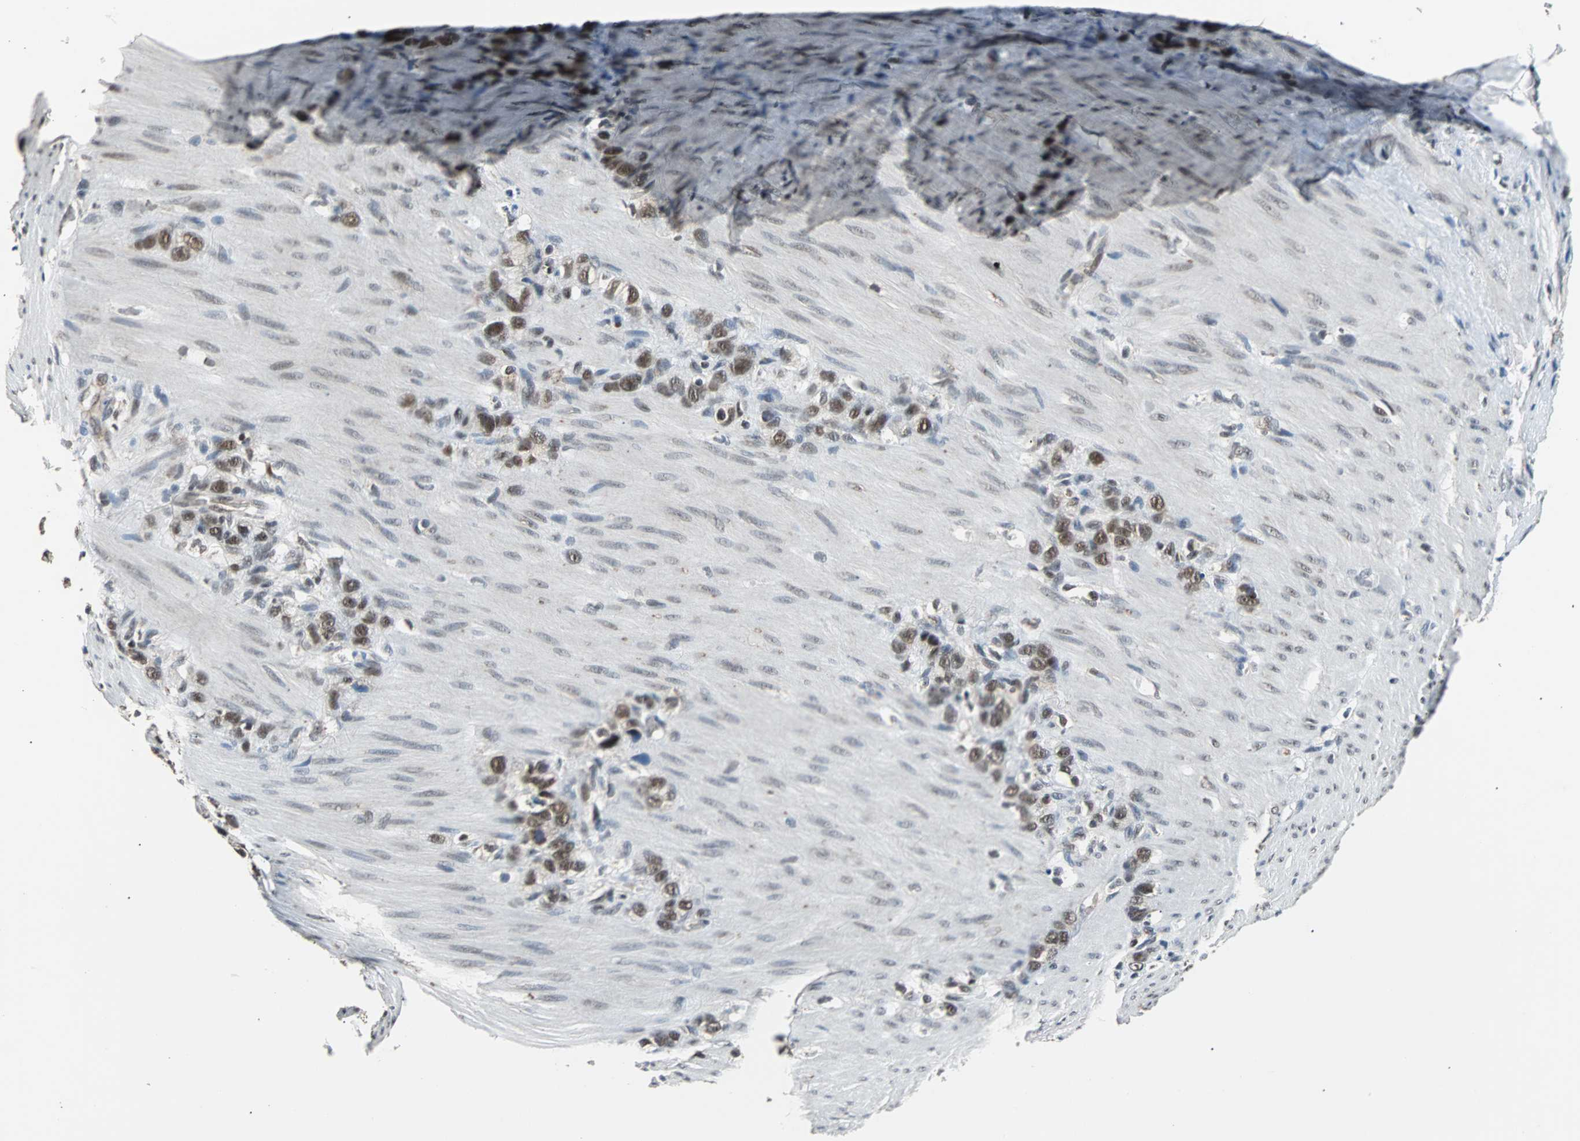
{"staining": {"intensity": "weak", "quantity": "25%-75%", "location": "nuclear"}, "tissue": "stomach cancer", "cell_type": "Tumor cells", "image_type": "cancer", "snomed": [{"axis": "morphology", "description": "Normal tissue, NOS"}, {"axis": "morphology", "description": "Adenocarcinoma, NOS"}, {"axis": "morphology", "description": "Adenocarcinoma, High grade"}, {"axis": "topography", "description": "Stomach, upper"}, {"axis": "topography", "description": "Stomach"}], "caption": "Immunohistochemical staining of human adenocarcinoma (high-grade) (stomach) shows low levels of weak nuclear protein expression in about 25%-75% of tumor cells.", "gene": "USP28", "patient": {"sex": "female", "age": 65}}